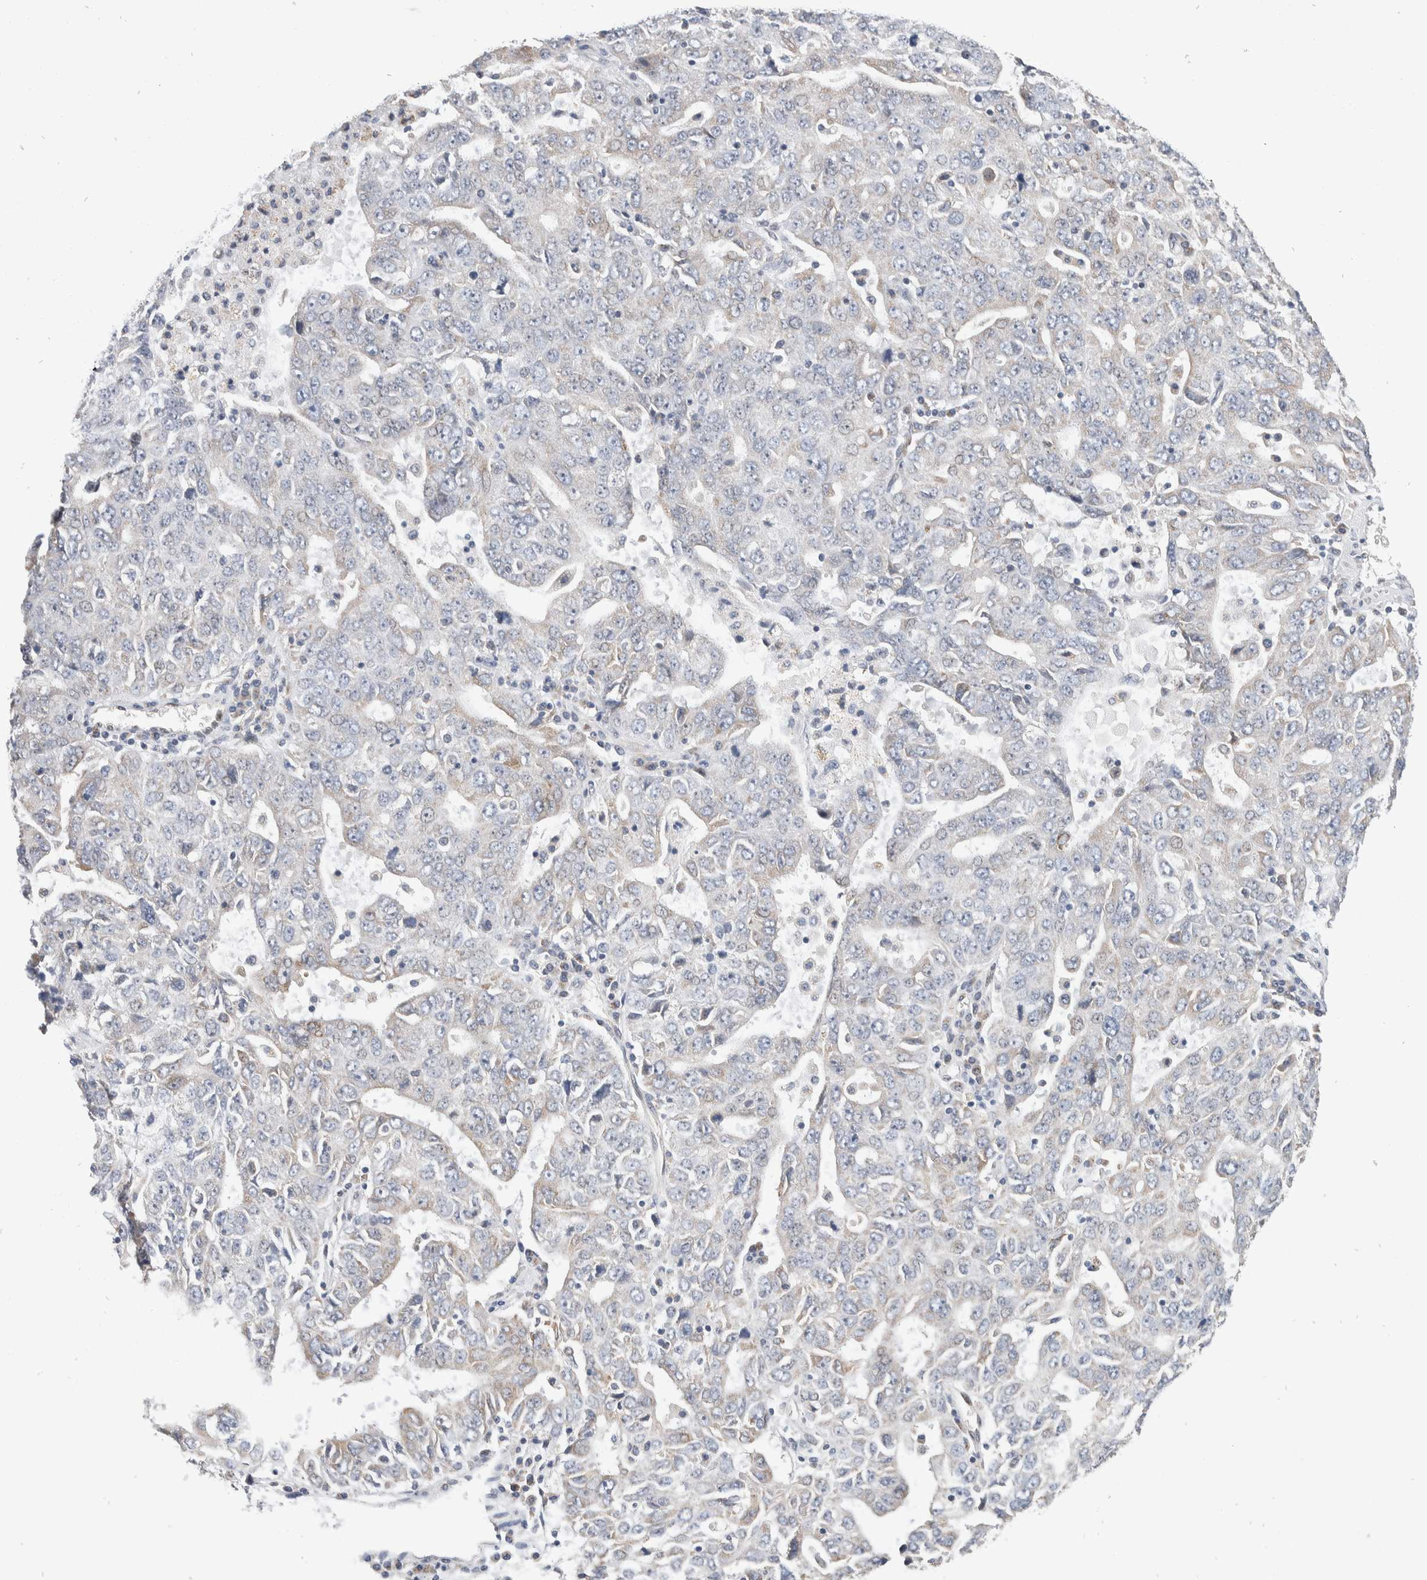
{"staining": {"intensity": "weak", "quantity": "<25%", "location": "cytoplasmic/membranous"}, "tissue": "ovarian cancer", "cell_type": "Tumor cells", "image_type": "cancer", "snomed": [{"axis": "morphology", "description": "Carcinoma, endometroid"}, {"axis": "topography", "description": "Ovary"}], "caption": "There is no significant positivity in tumor cells of ovarian cancer.", "gene": "TMEM245", "patient": {"sex": "female", "age": 62}}